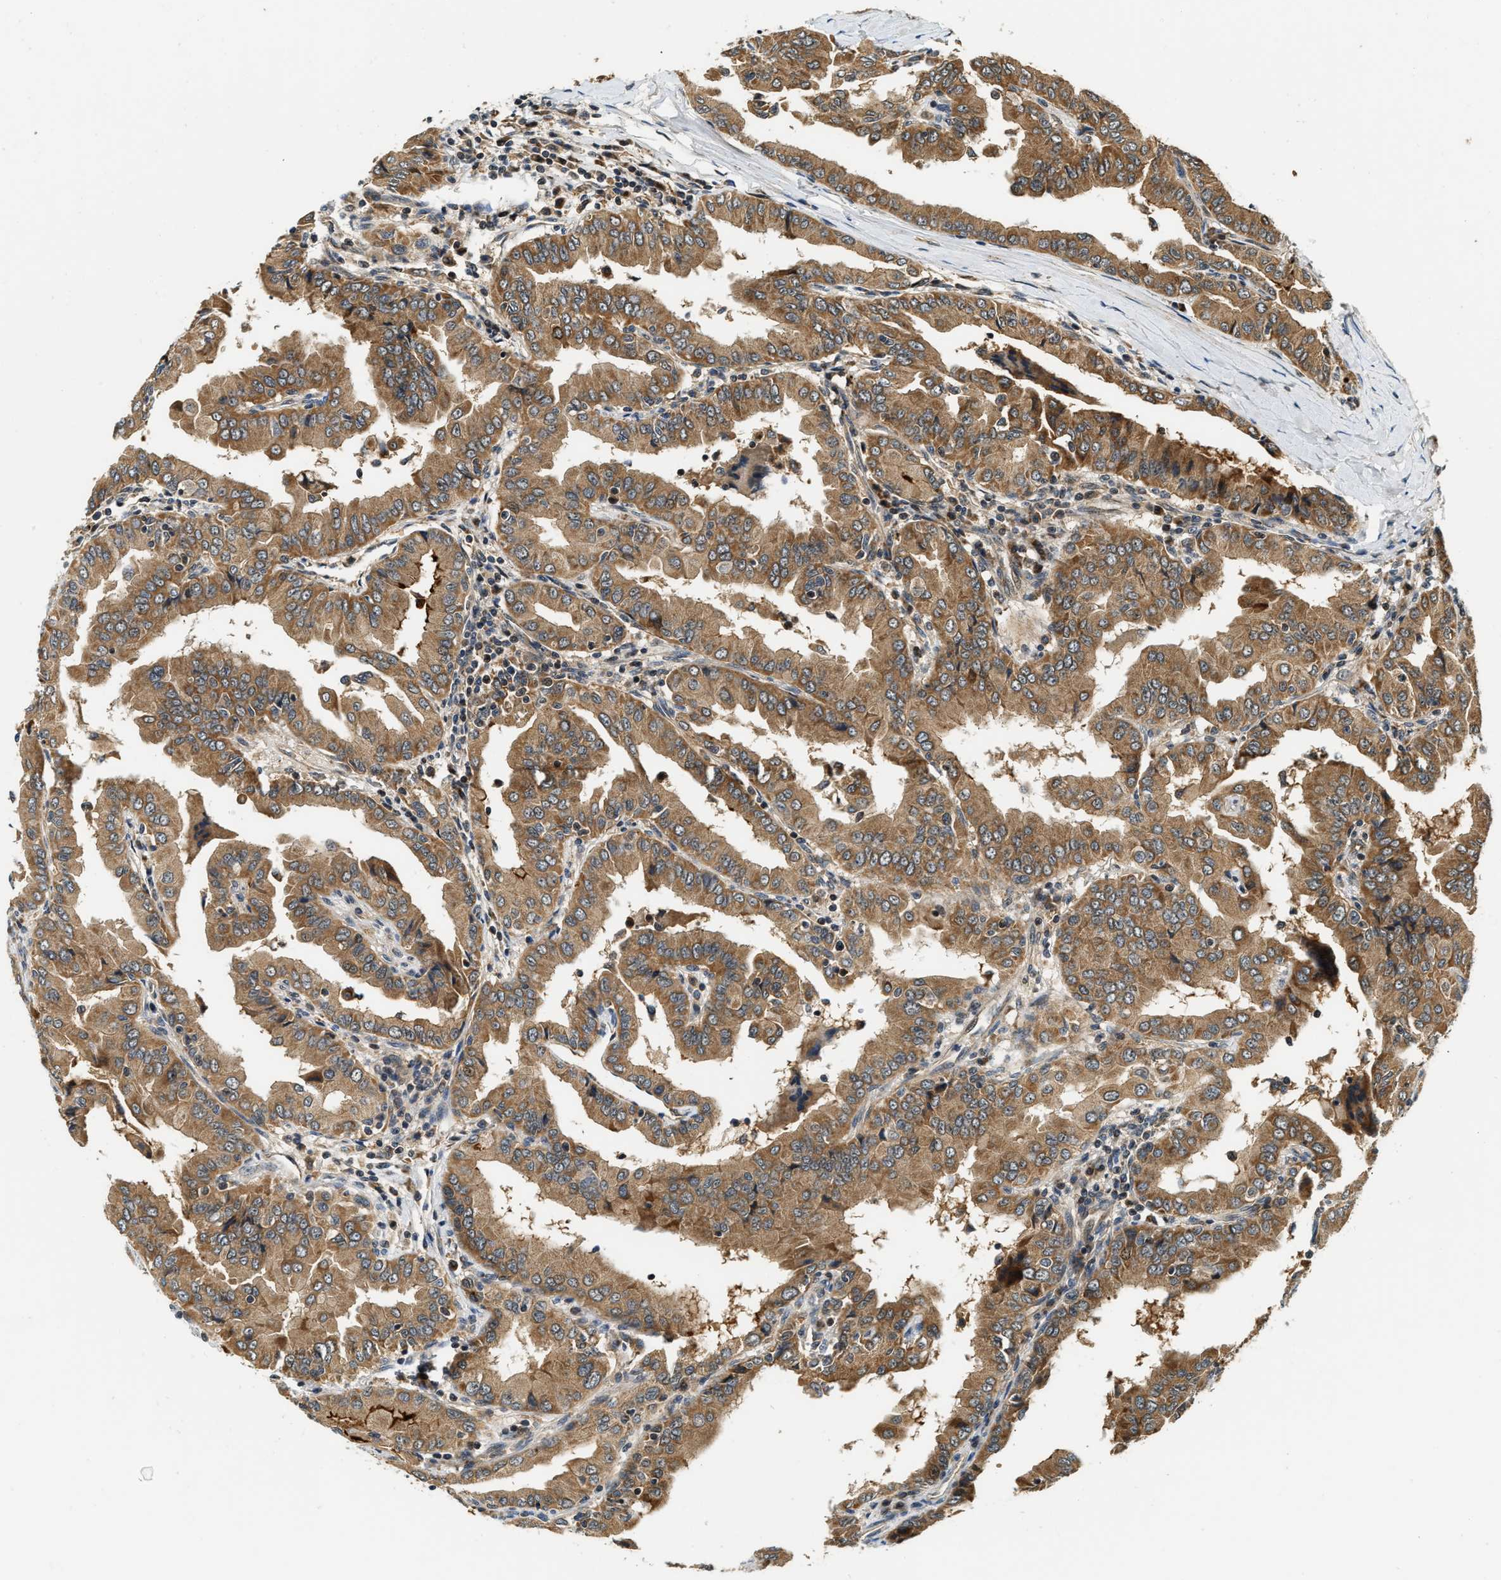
{"staining": {"intensity": "moderate", "quantity": ">75%", "location": "cytoplasmic/membranous"}, "tissue": "thyroid cancer", "cell_type": "Tumor cells", "image_type": "cancer", "snomed": [{"axis": "morphology", "description": "Papillary adenocarcinoma, NOS"}, {"axis": "topography", "description": "Thyroid gland"}], "caption": "Protein expression analysis of thyroid cancer (papillary adenocarcinoma) demonstrates moderate cytoplasmic/membranous positivity in approximately >75% of tumor cells.", "gene": "EXTL2", "patient": {"sex": "male", "age": 33}}